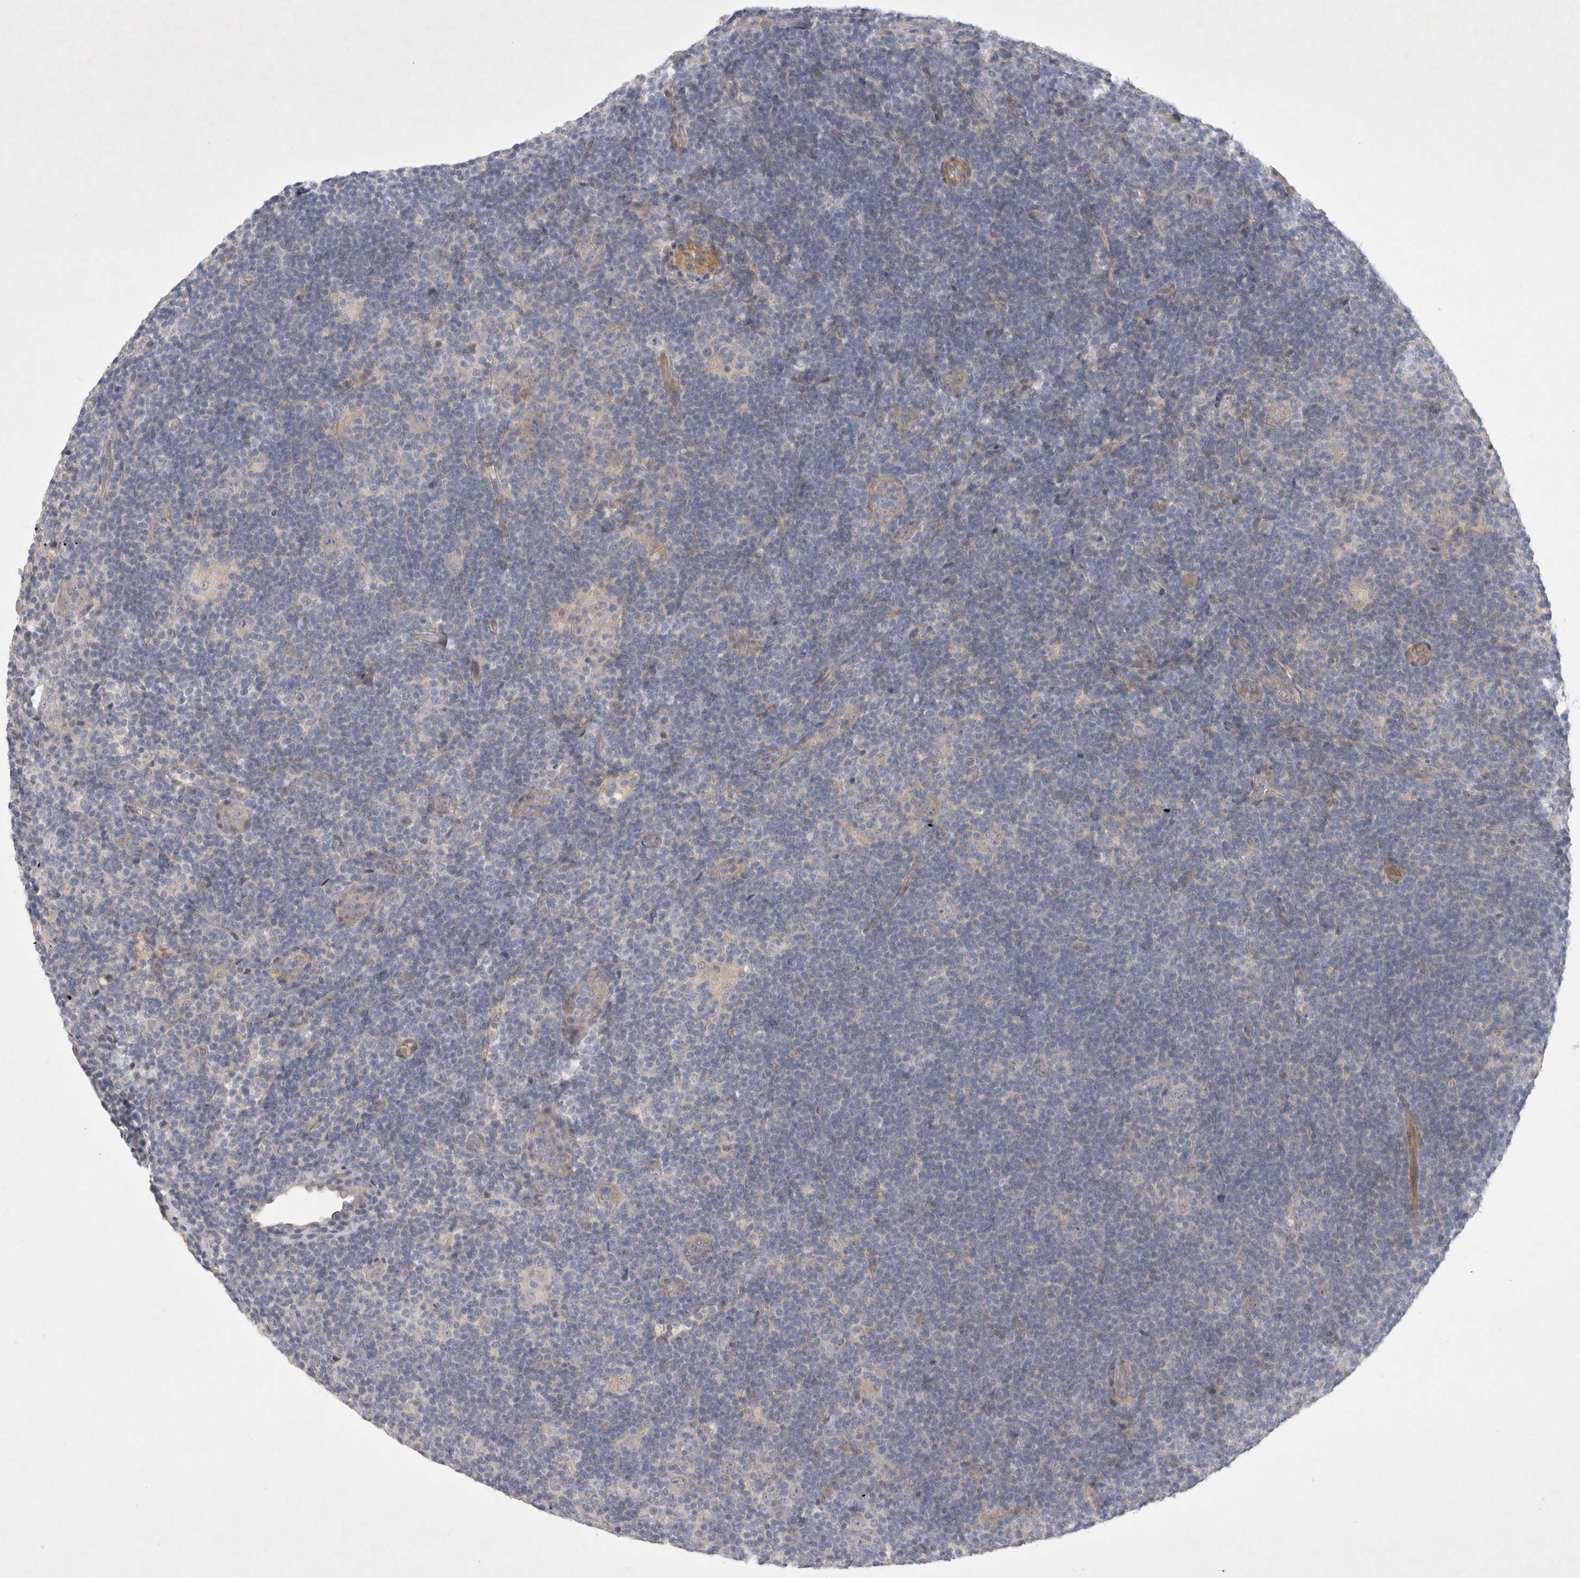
{"staining": {"intensity": "negative", "quantity": "none", "location": "none"}, "tissue": "lymphoma", "cell_type": "Tumor cells", "image_type": "cancer", "snomed": [{"axis": "morphology", "description": "Hodgkin's disease, NOS"}, {"axis": "topography", "description": "Lymph node"}], "caption": "This is an immunohistochemistry (IHC) photomicrograph of lymphoma. There is no staining in tumor cells.", "gene": "BZW2", "patient": {"sex": "female", "age": 57}}